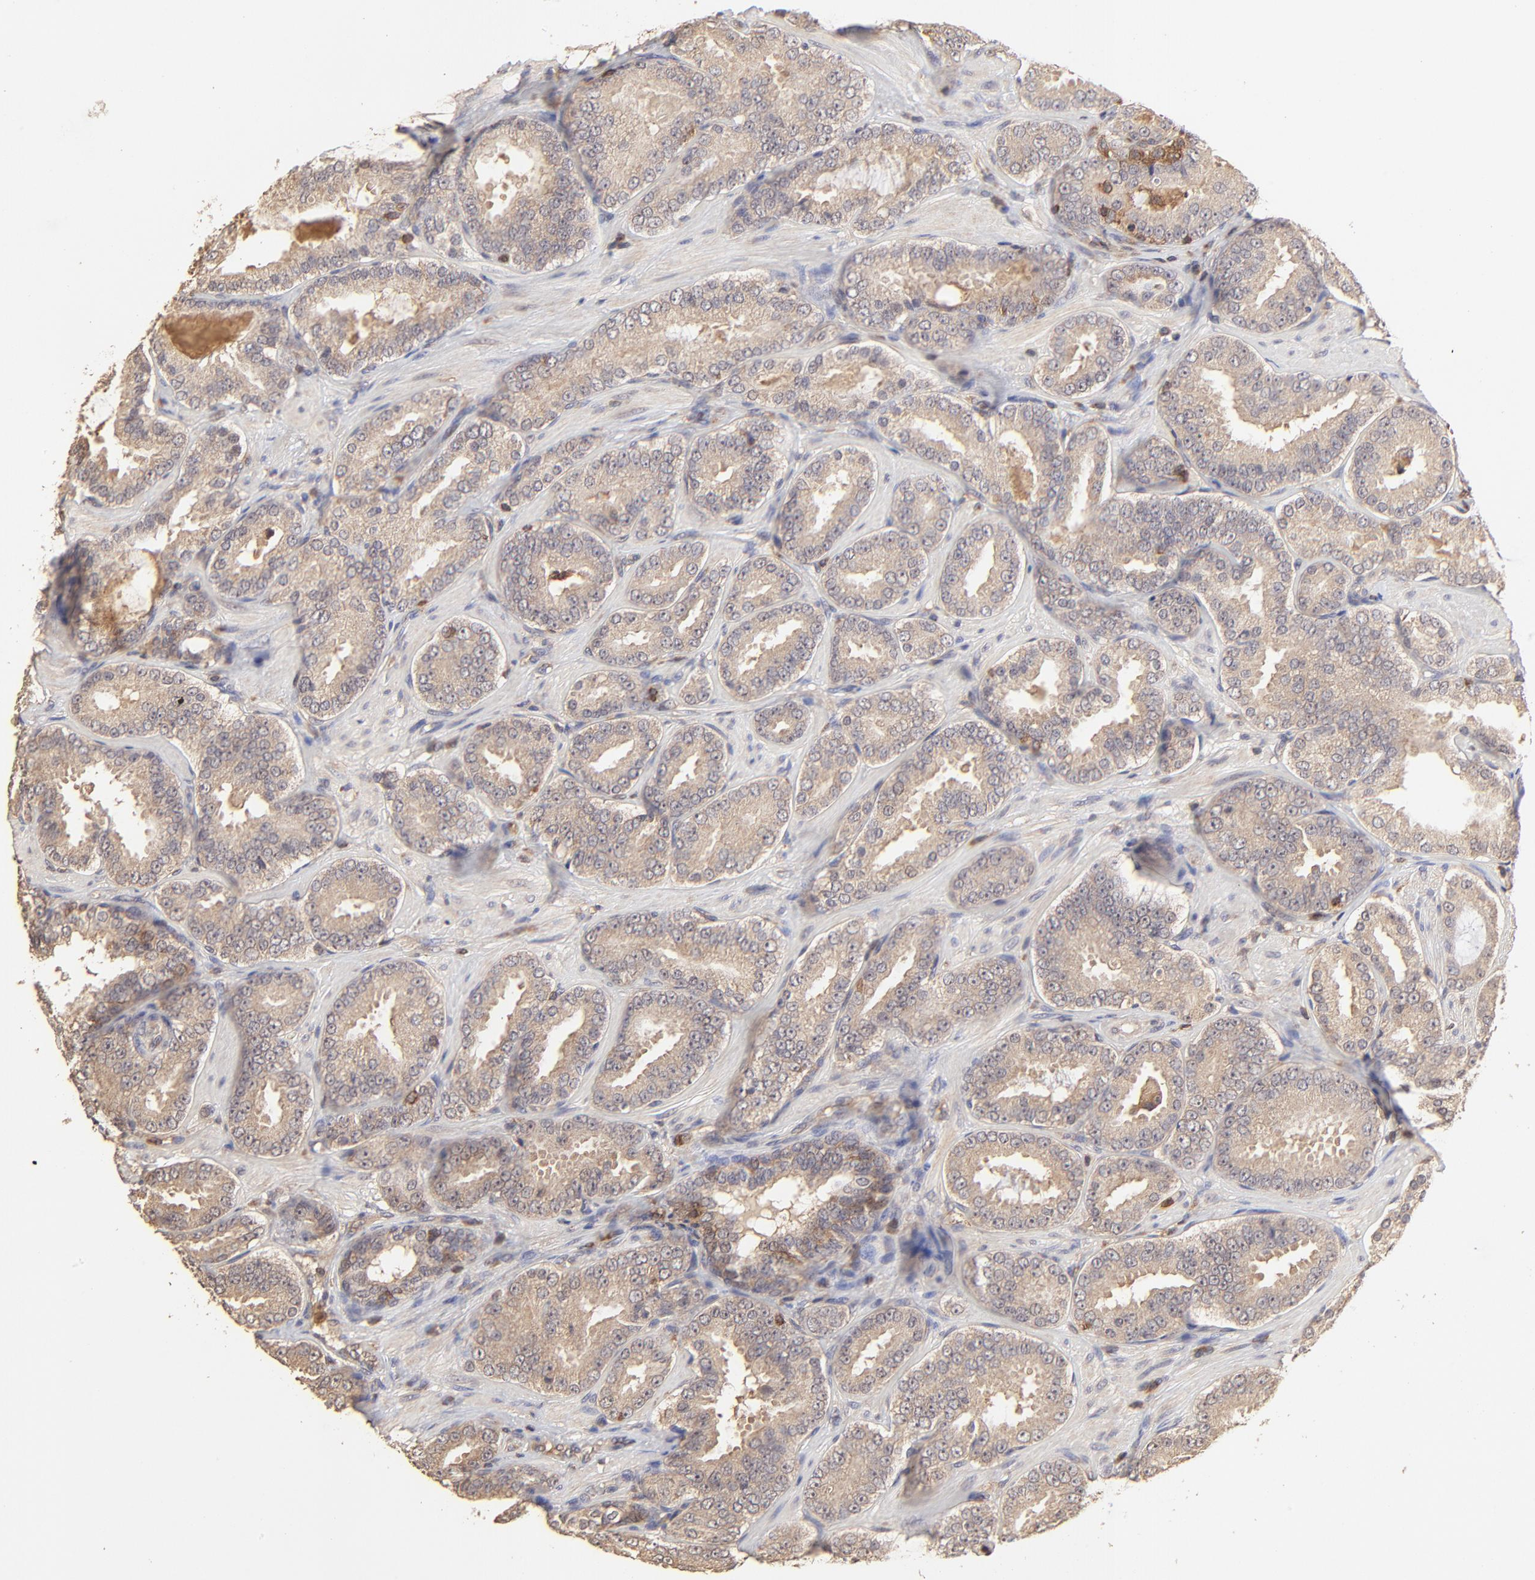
{"staining": {"intensity": "moderate", "quantity": ">75%", "location": "cytoplasmic/membranous"}, "tissue": "prostate cancer", "cell_type": "Tumor cells", "image_type": "cancer", "snomed": [{"axis": "morphology", "description": "Adenocarcinoma, Low grade"}, {"axis": "topography", "description": "Prostate"}], "caption": "This photomicrograph shows prostate cancer (adenocarcinoma (low-grade)) stained with immunohistochemistry to label a protein in brown. The cytoplasmic/membranous of tumor cells show moderate positivity for the protein. Nuclei are counter-stained blue.", "gene": "STON2", "patient": {"sex": "male", "age": 59}}